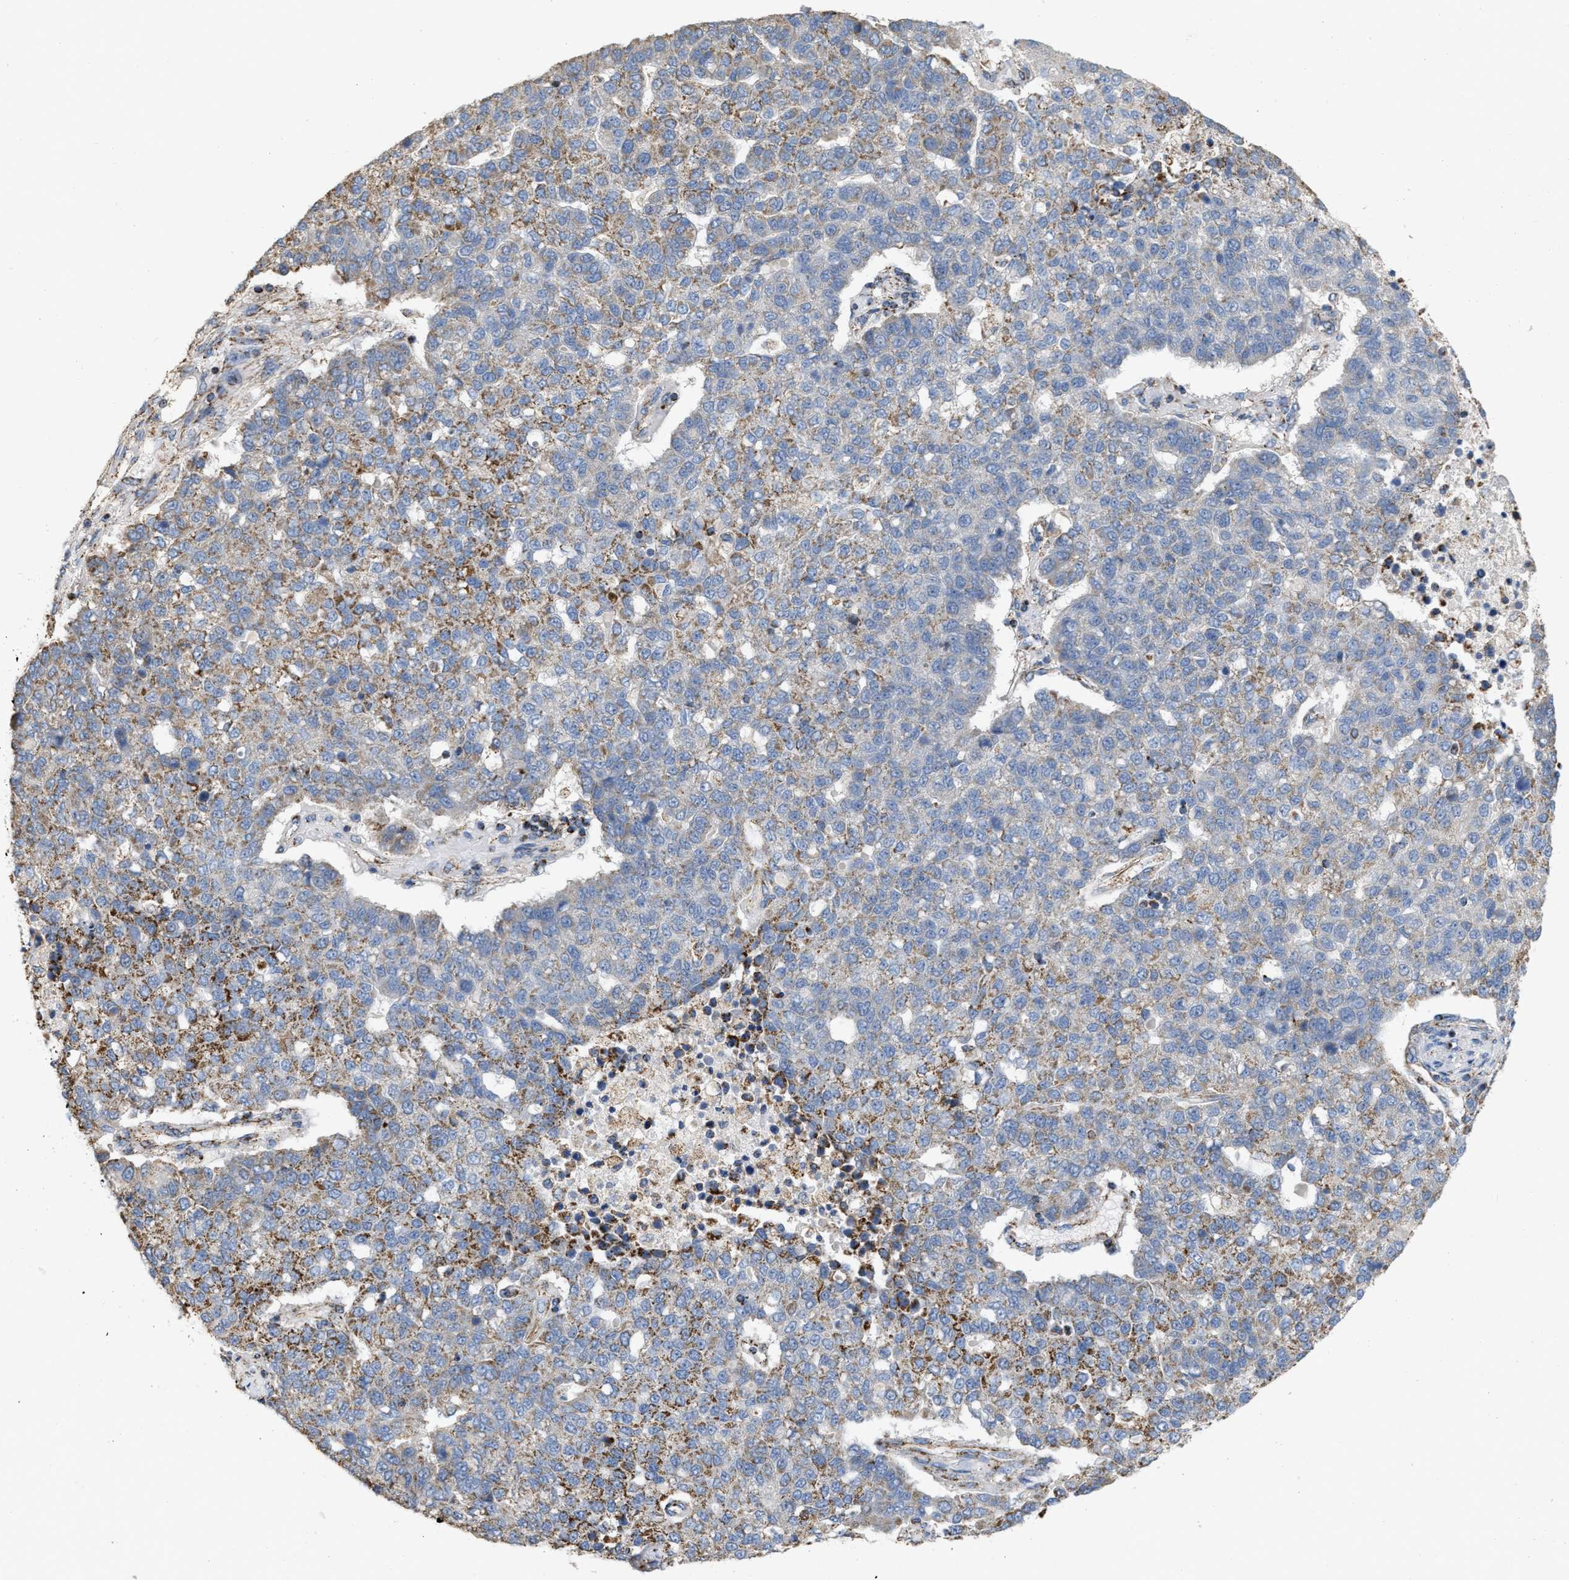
{"staining": {"intensity": "moderate", "quantity": "<25%", "location": "cytoplasmic/membranous"}, "tissue": "pancreatic cancer", "cell_type": "Tumor cells", "image_type": "cancer", "snomed": [{"axis": "morphology", "description": "Adenocarcinoma, NOS"}, {"axis": "topography", "description": "Pancreas"}], "caption": "A brown stain shows moderate cytoplasmic/membranous expression of a protein in human adenocarcinoma (pancreatic) tumor cells.", "gene": "CBLB", "patient": {"sex": "female", "age": 61}}